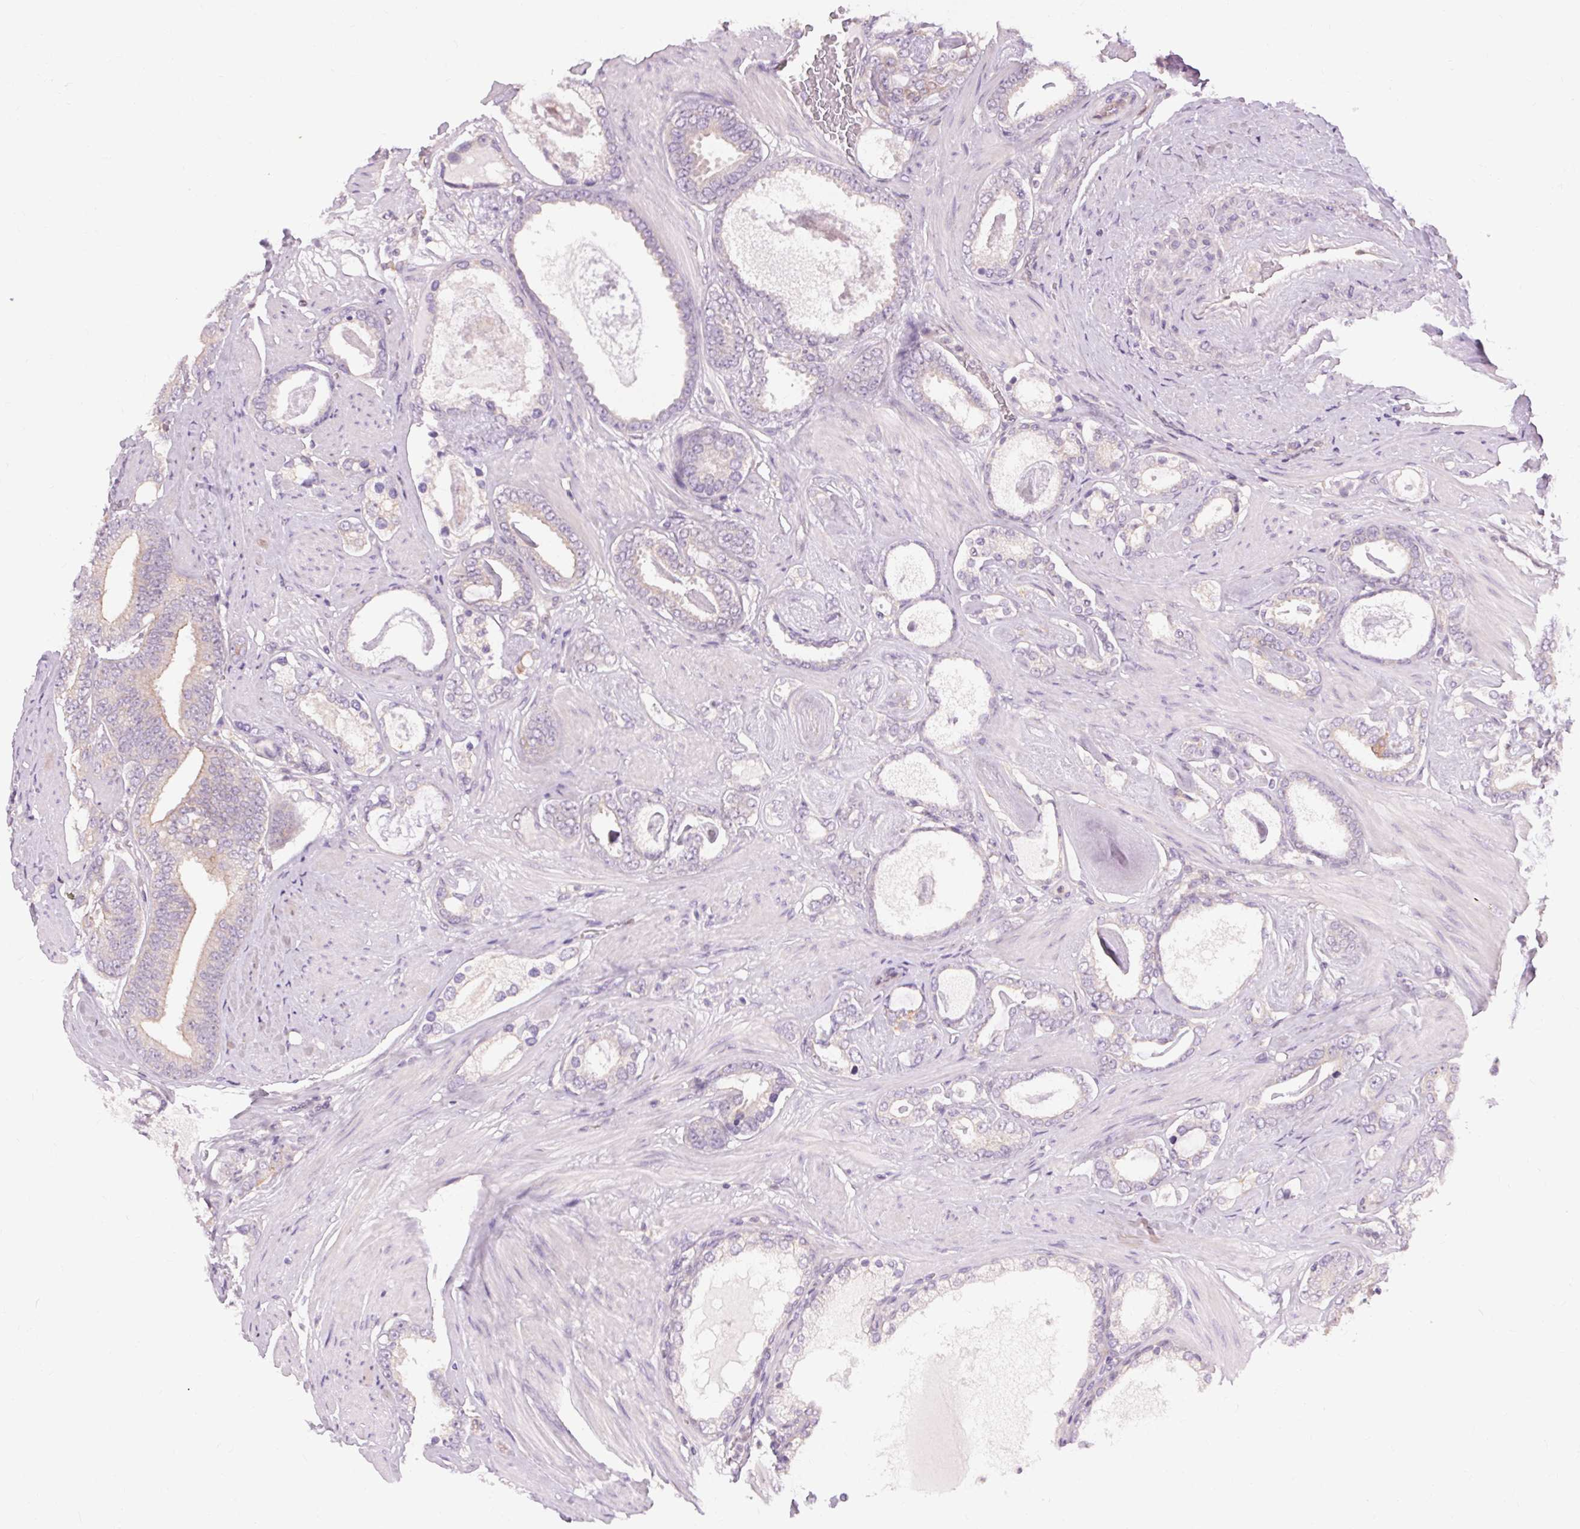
{"staining": {"intensity": "weak", "quantity": "<25%", "location": "cytoplasmic/membranous"}, "tissue": "prostate cancer", "cell_type": "Tumor cells", "image_type": "cancer", "snomed": [{"axis": "morphology", "description": "Adenocarcinoma, High grade"}, {"axis": "topography", "description": "Prostate"}], "caption": "A photomicrograph of human adenocarcinoma (high-grade) (prostate) is negative for staining in tumor cells. (DAB immunohistochemistry (IHC) with hematoxylin counter stain).", "gene": "TM6SF1", "patient": {"sex": "male", "age": 63}}